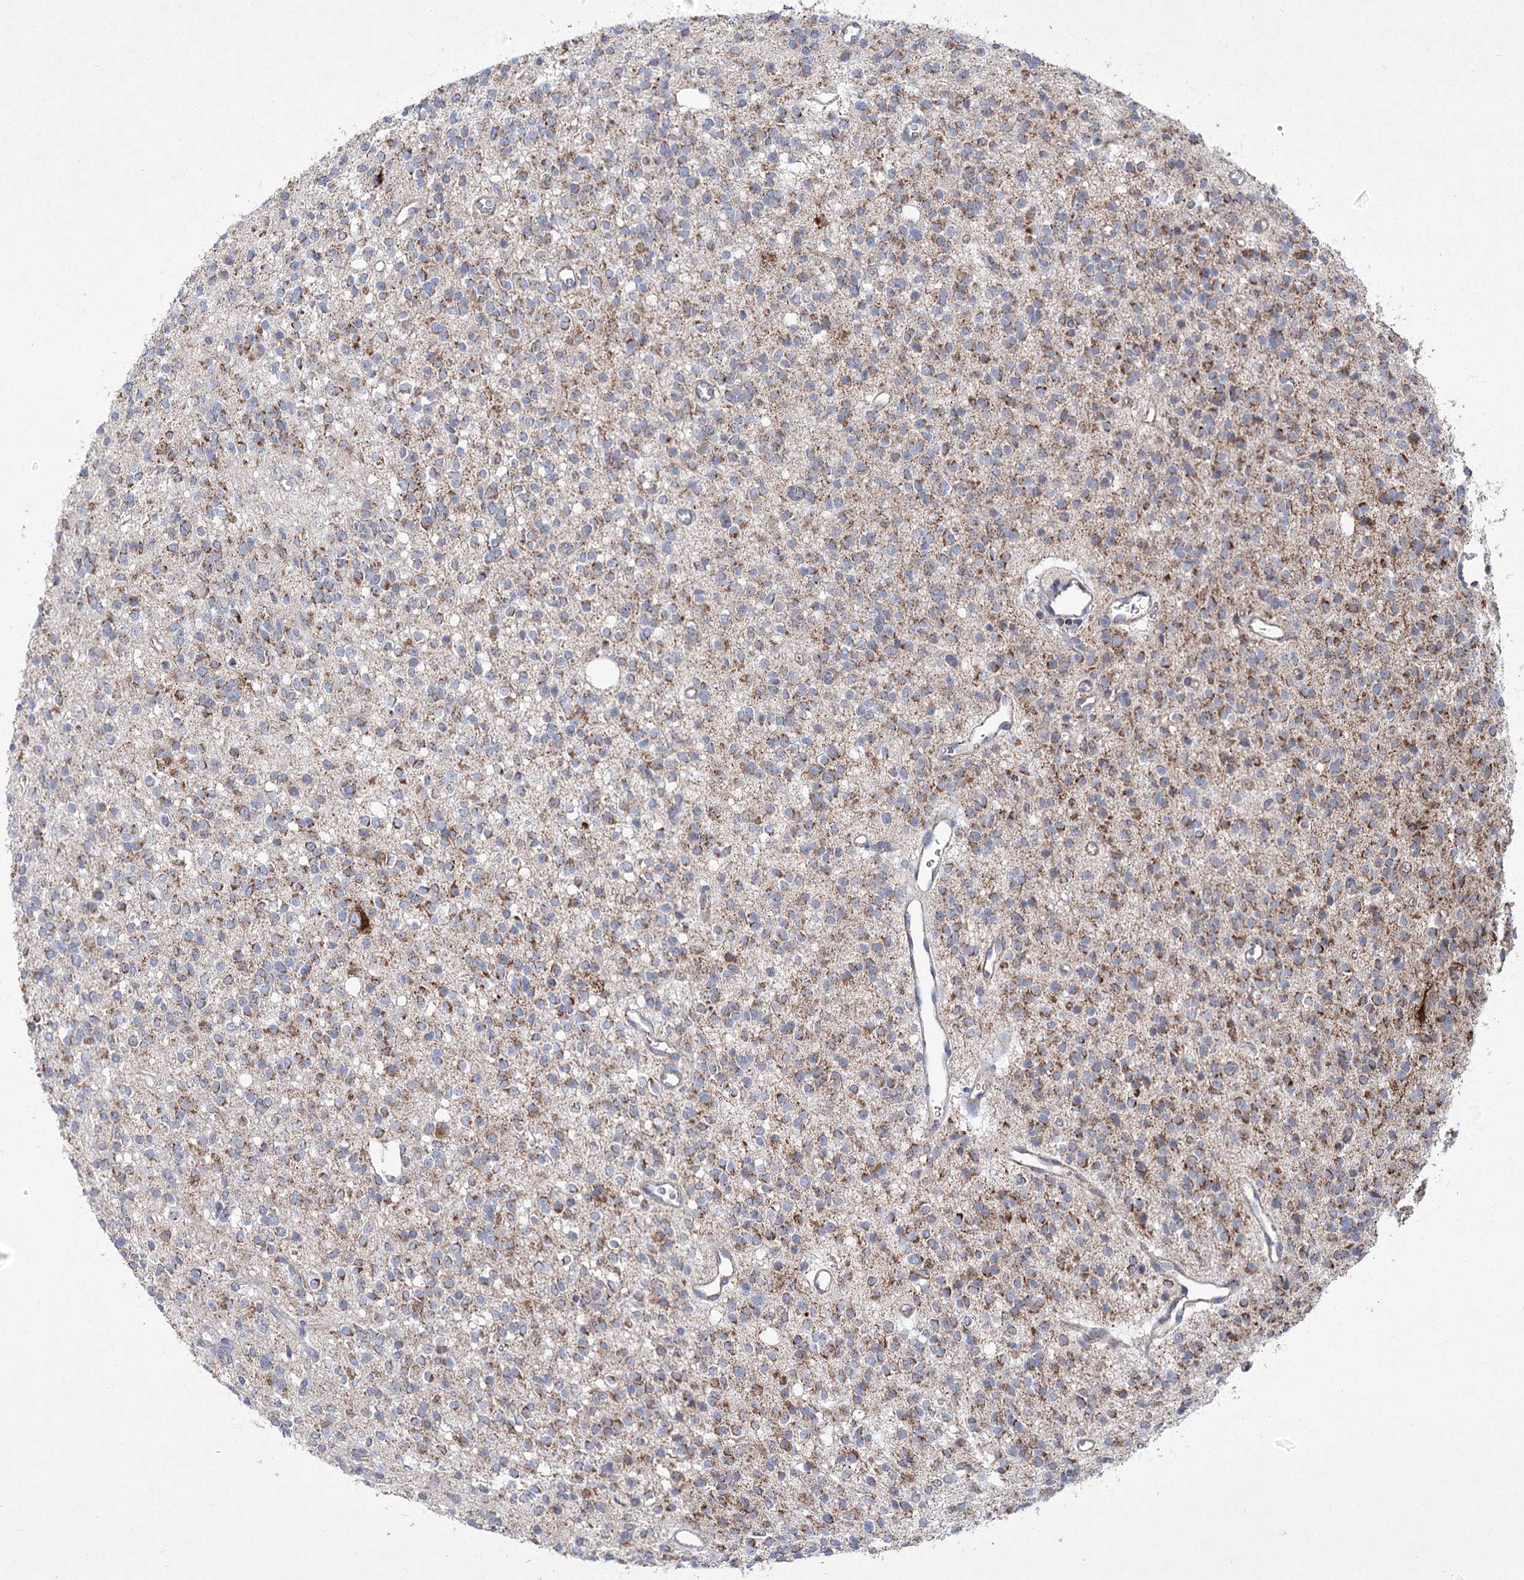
{"staining": {"intensity": "moderate", "quantity": ">75%", "location": "cytoplasmic/membranous"}, "tissue": "glioma", "cell_type": "Tumor cells", "image_type": "cancer", "snomed": [{"axis": "morphology", "description": "Glioma, malignant, High grade"}, {"axis": "topography", "description": "Brain"}], "caption": "Human glioma stained with a protein marker exhibits moderate staining in tumor cells.", "gene": "PDHB", "patient": {"sex": "male", "age": 34}}